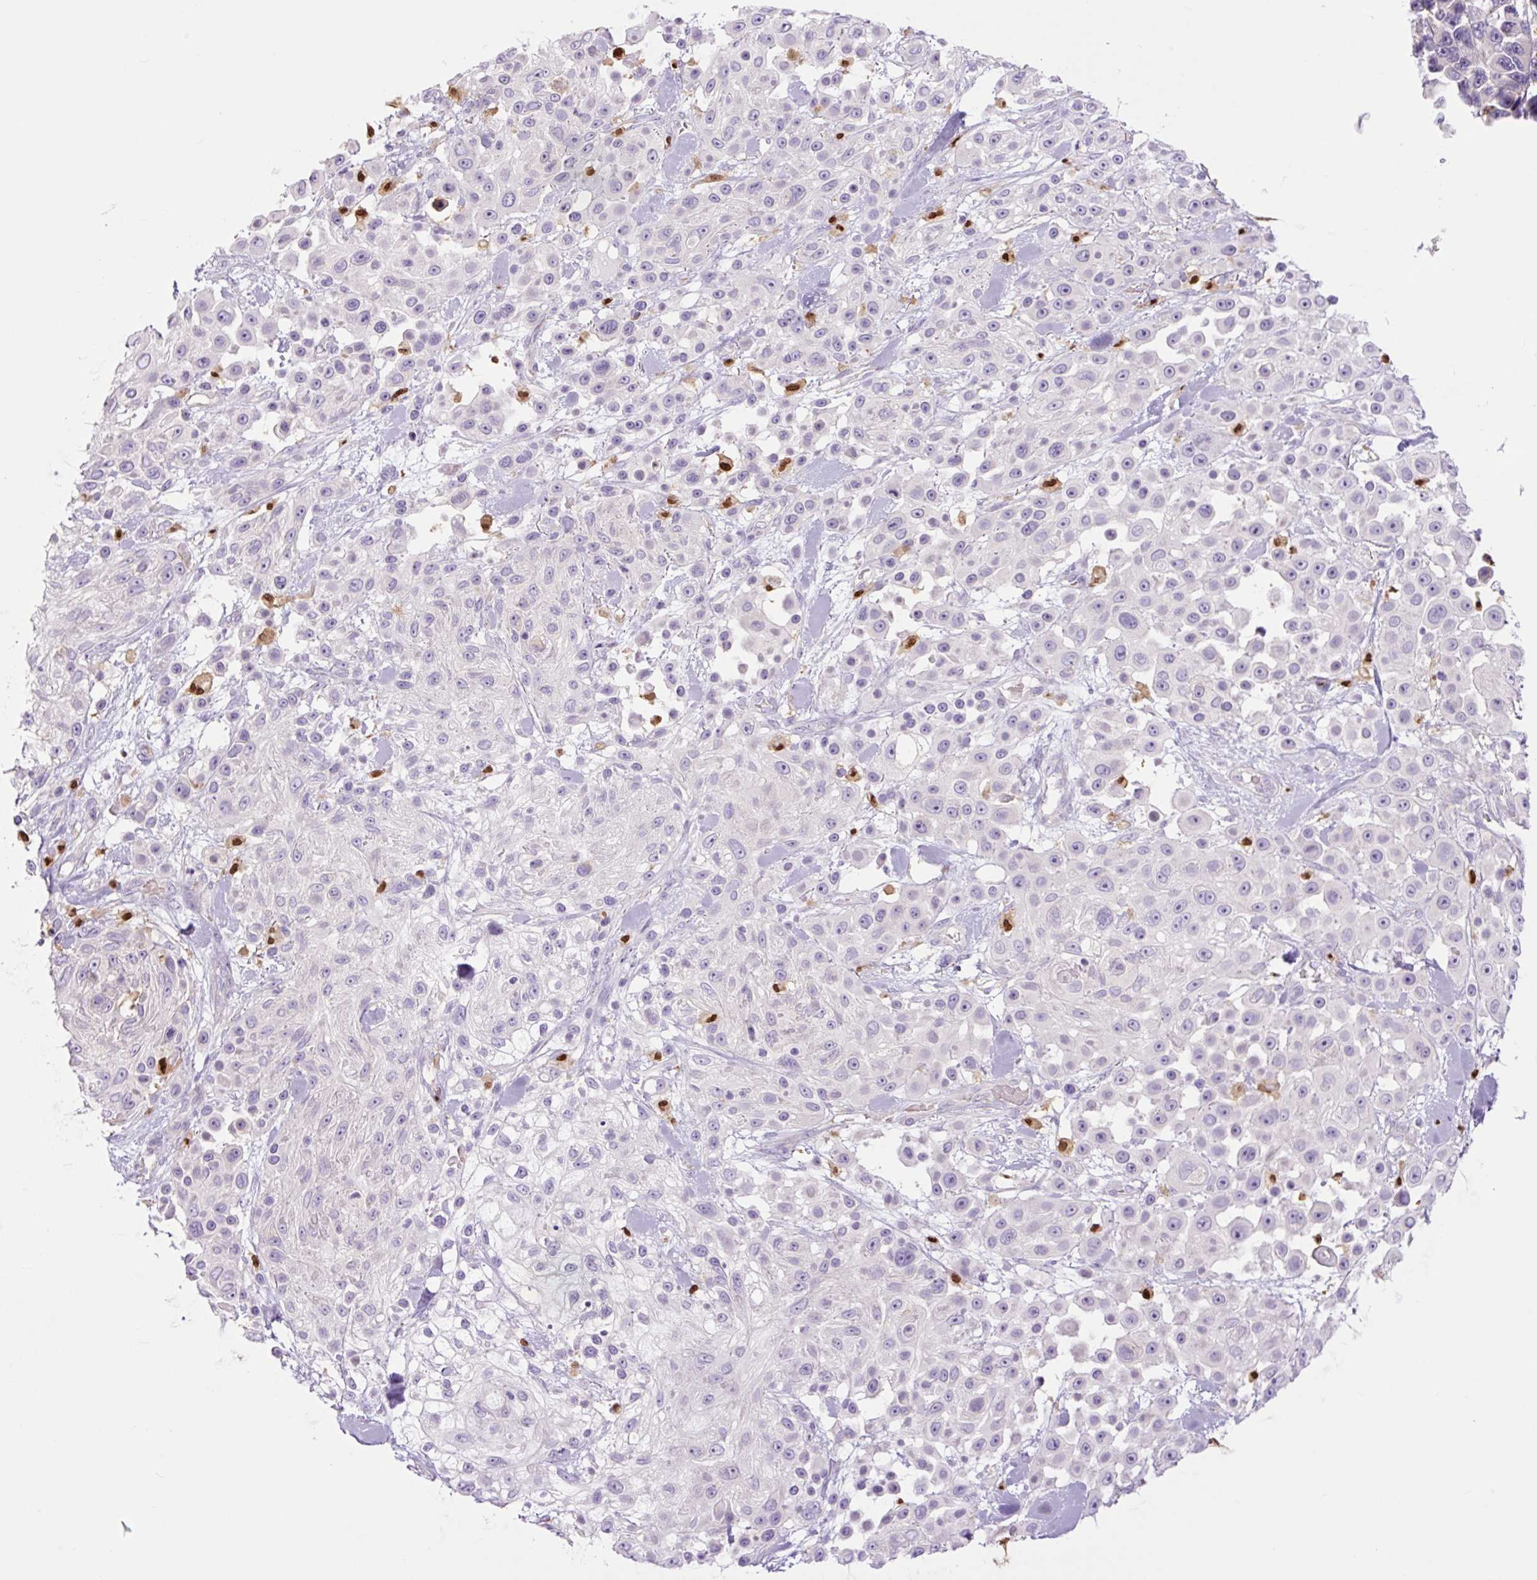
{"staining": {"intensity": "negative", "quantity": "none", "location": "none"}, "tissue": "skin cancer", "cell_type": "Tumor cells", "image_type": "cancer", "snomed": [{"axis": "morphology", "description": "Squamous cell carcinoma, NOS"}, {"axis": "topography", "description": "Skin"}], "caption": "Immunohistochemical staining of human squamous cell carcinoma (skin) reveals no significant positivity in tumor cells.", "gene": "SPI1", "patient": {"sex": "male", "age": 67}}